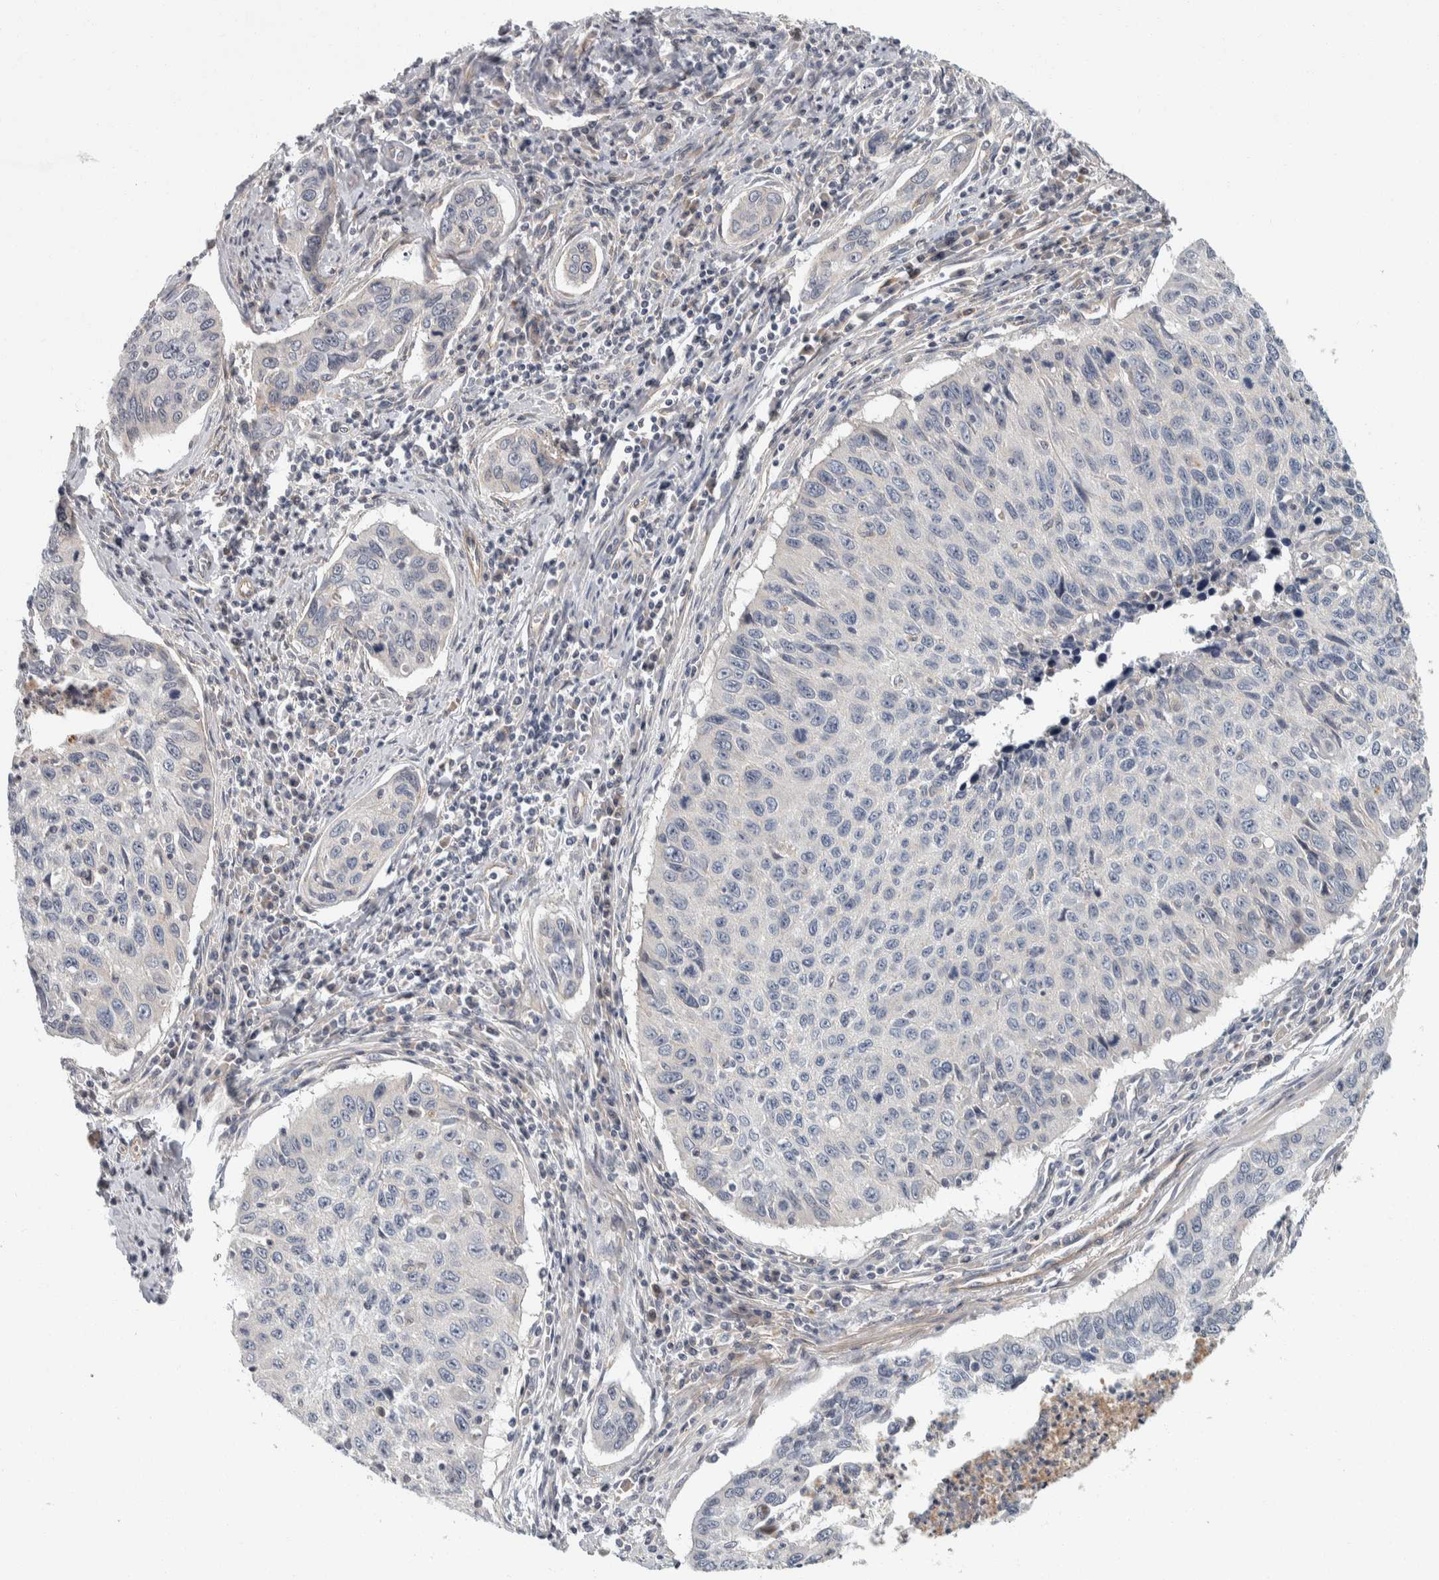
{"staining": {"intensity": "negative", "quantity": "none", "location": "none"}, "tissue": "cervical cancer", "cell_type": "Tumor cells", "image_type": "cancer", "snomed": [{"axis": "morphology", "description": "Squamous cell carcinoma, NOS"}, {"axis": "topography", "description": "Cervix"}], "caption": "This is a histopathology image of immunohistochemistry (IHC) staining of squamous cell carcinoma (cervical), which shows no staining in tumor cells.", "gene": "KCNJ3", "patient": {"sex": "female", "age": 53}}